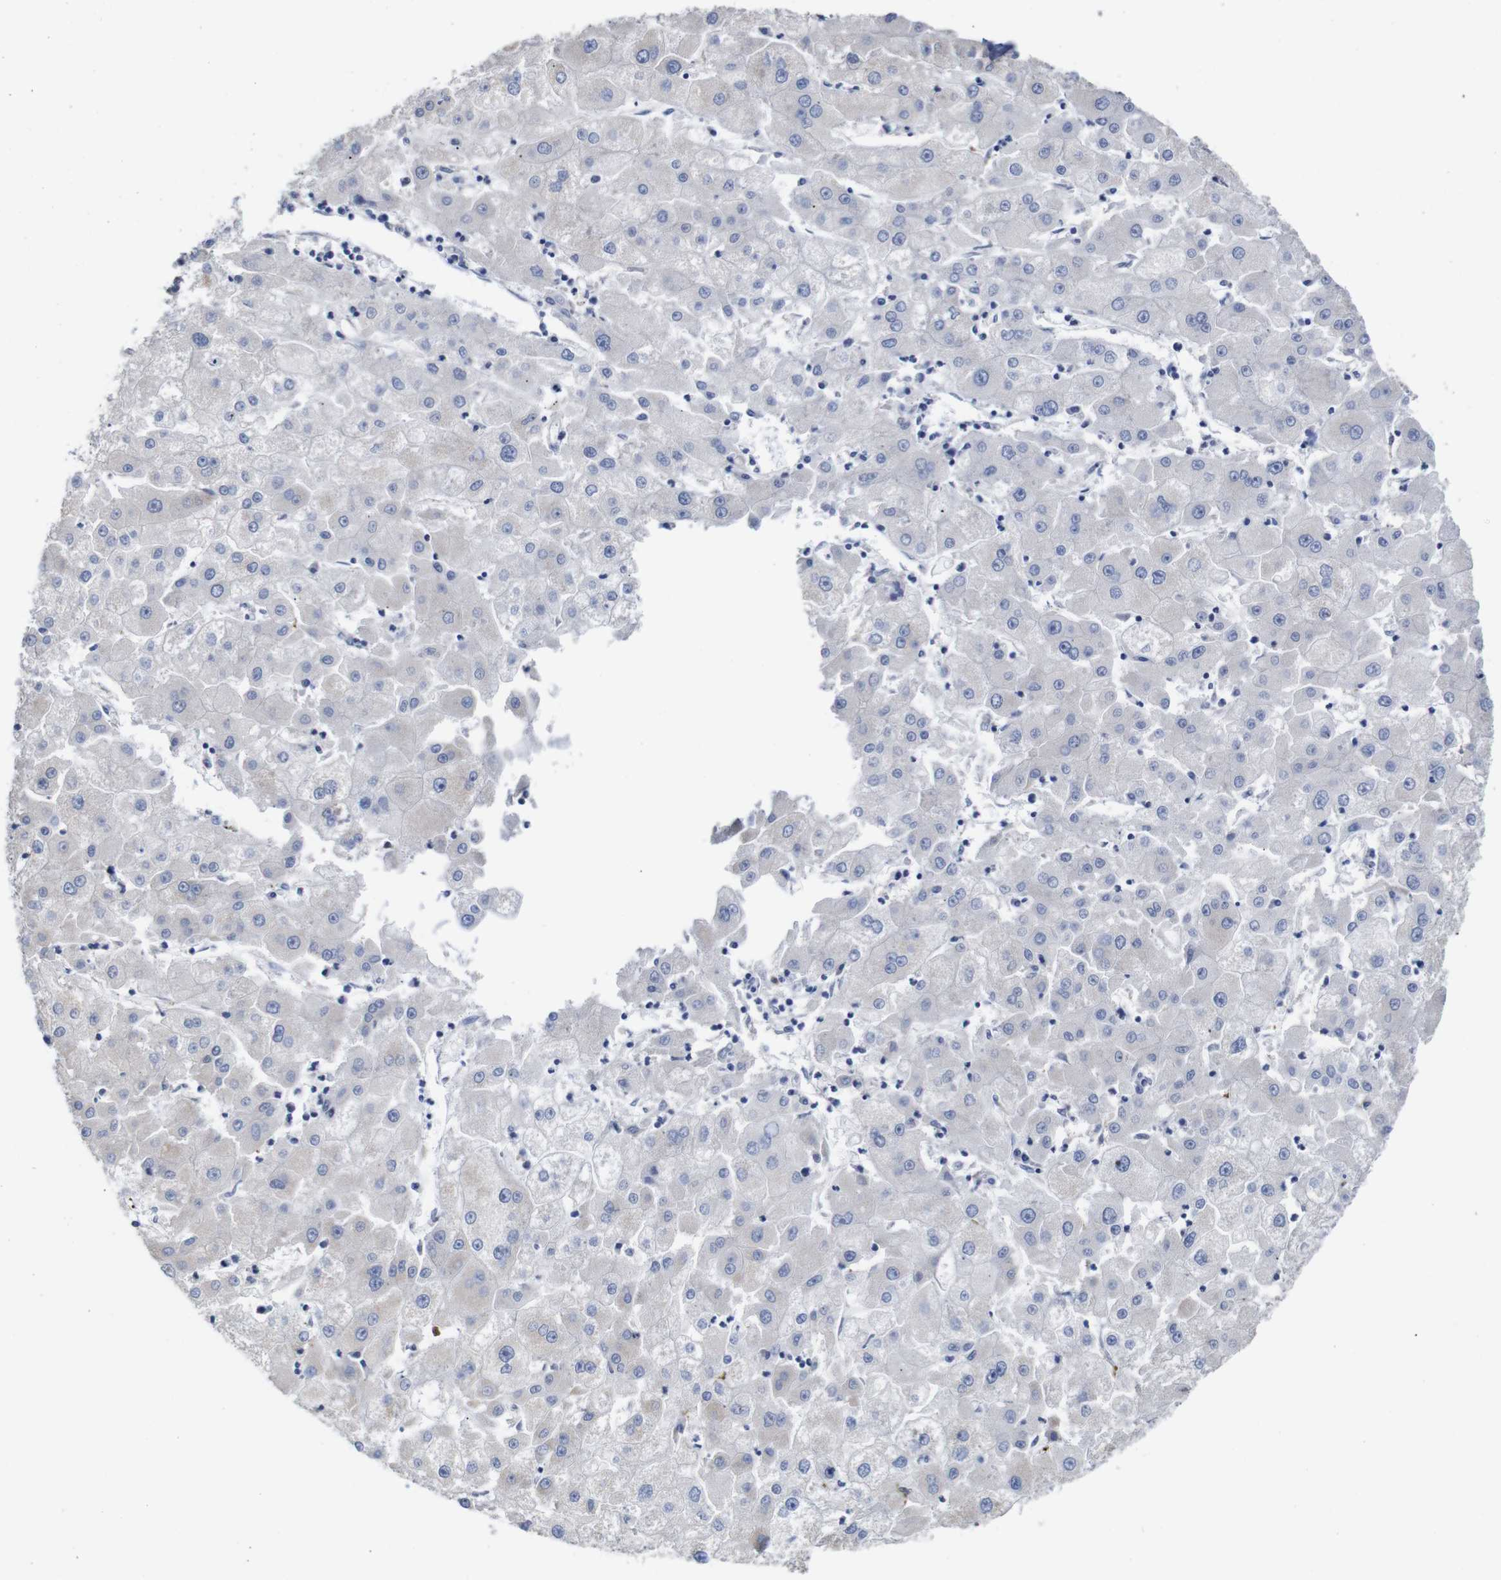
{"staining": {"intensity": "negative", "quantity": "none", "location": "none"}, "tissue": "liver cancer", "cell_type": "Tumor cells", "image_type": "cancer", "snomed": [{"axis": "morphology", "description": "Carcinoma, Hepatocellular, NOS"}, {"axis": "topography", "description": "Liver"}], "caption": "An immunohistochemistry (IHC) photomicrograph of hepatocellular carcinoma (liver) is shown. There is no staining in tumor cells of hepatocellular carcinoma (liver). Nuclei are stained in blue.", "gene": "TCEAL9", "patient": {"sex": "male", "age": 72}}